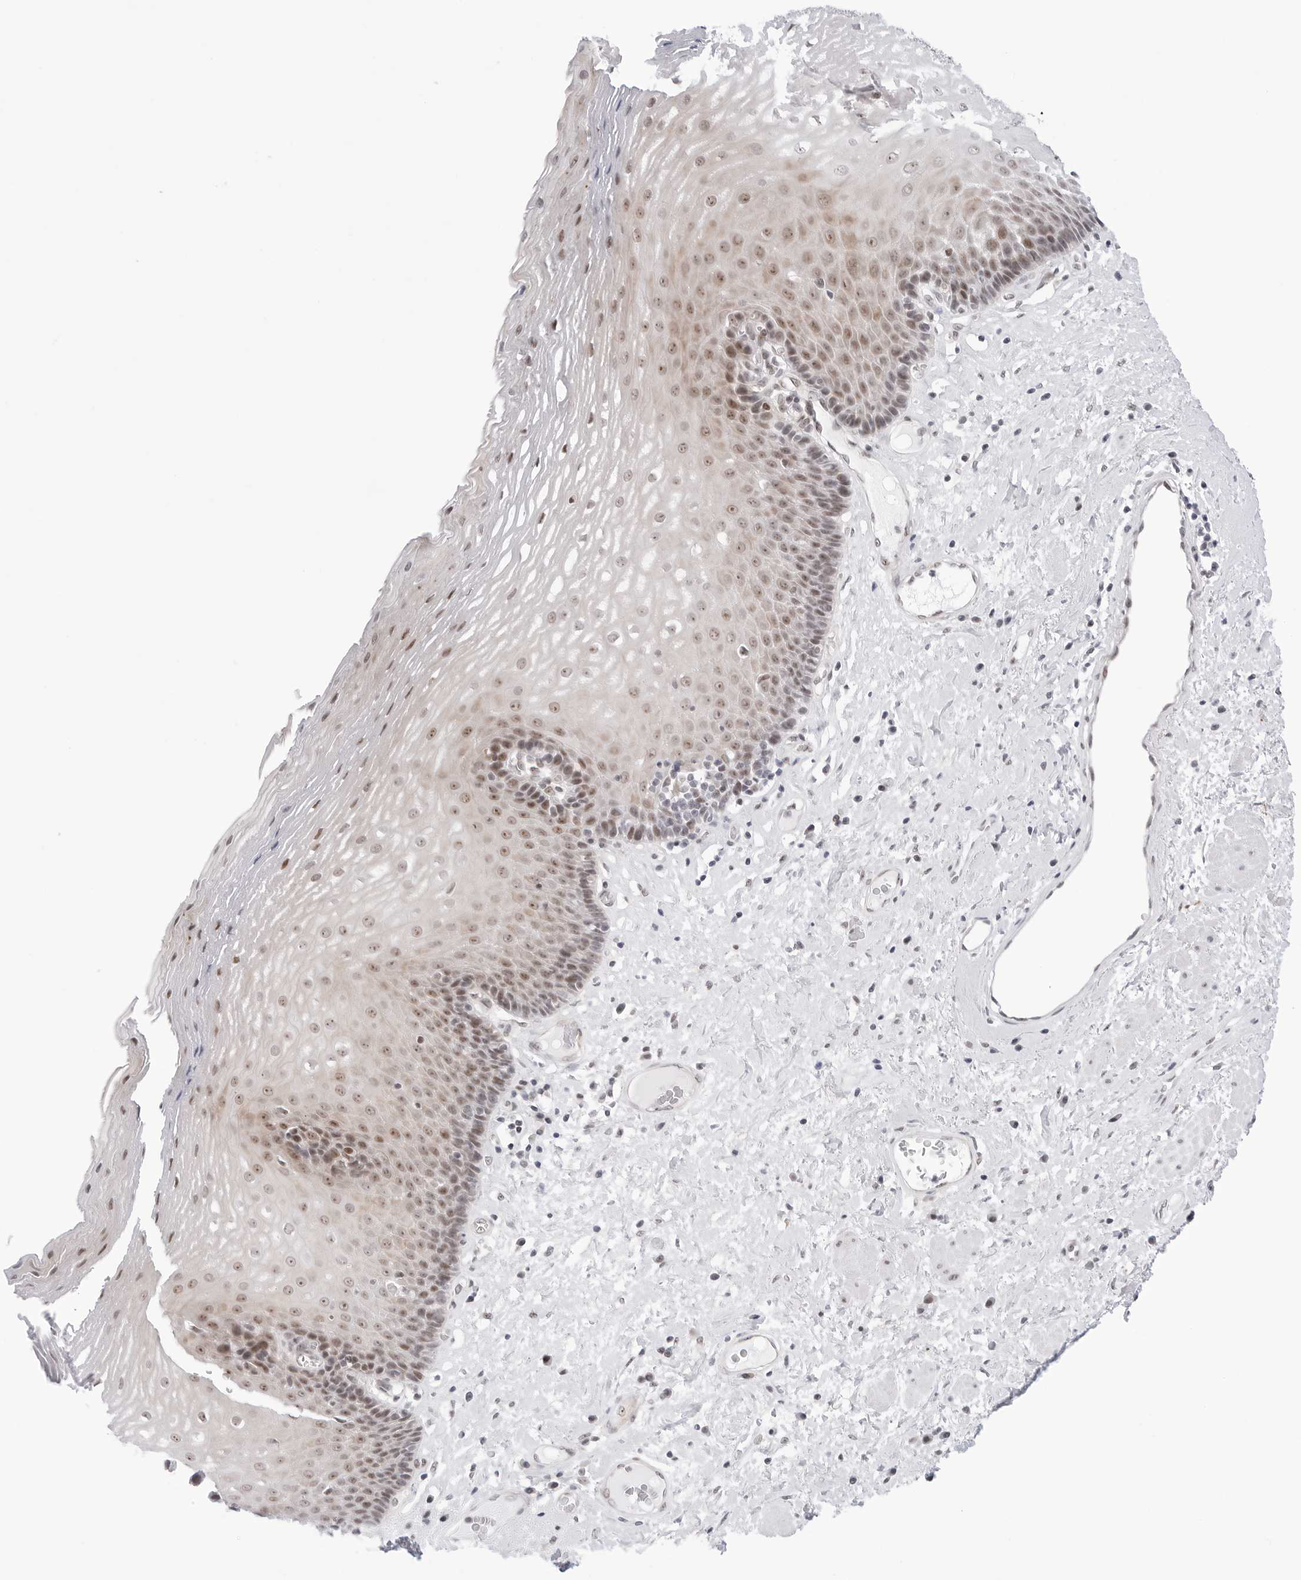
{"staining": {"intensity": "moderate", "quantity": "25%-75%", "location": "nuclear"}, "tissue": "esophagus", "cell_type": "Squamous epithelial cells", "image_type": "normal", "snomed": [{"axis": "morphology", "description": "Normal tissue, NOS"}, {"axis": "morphology", "description": "Adenocarcinoma, NOS"}, {"axis": "topography", "description": "Esophagus"}], "caption": "A medium amount of moderate nuclear expression is identified in about 25%-75% of squamous epithelial cells in normal esophagus.", "gene": "C1orf162", "patient": {"sex": "male", "age": 62}}